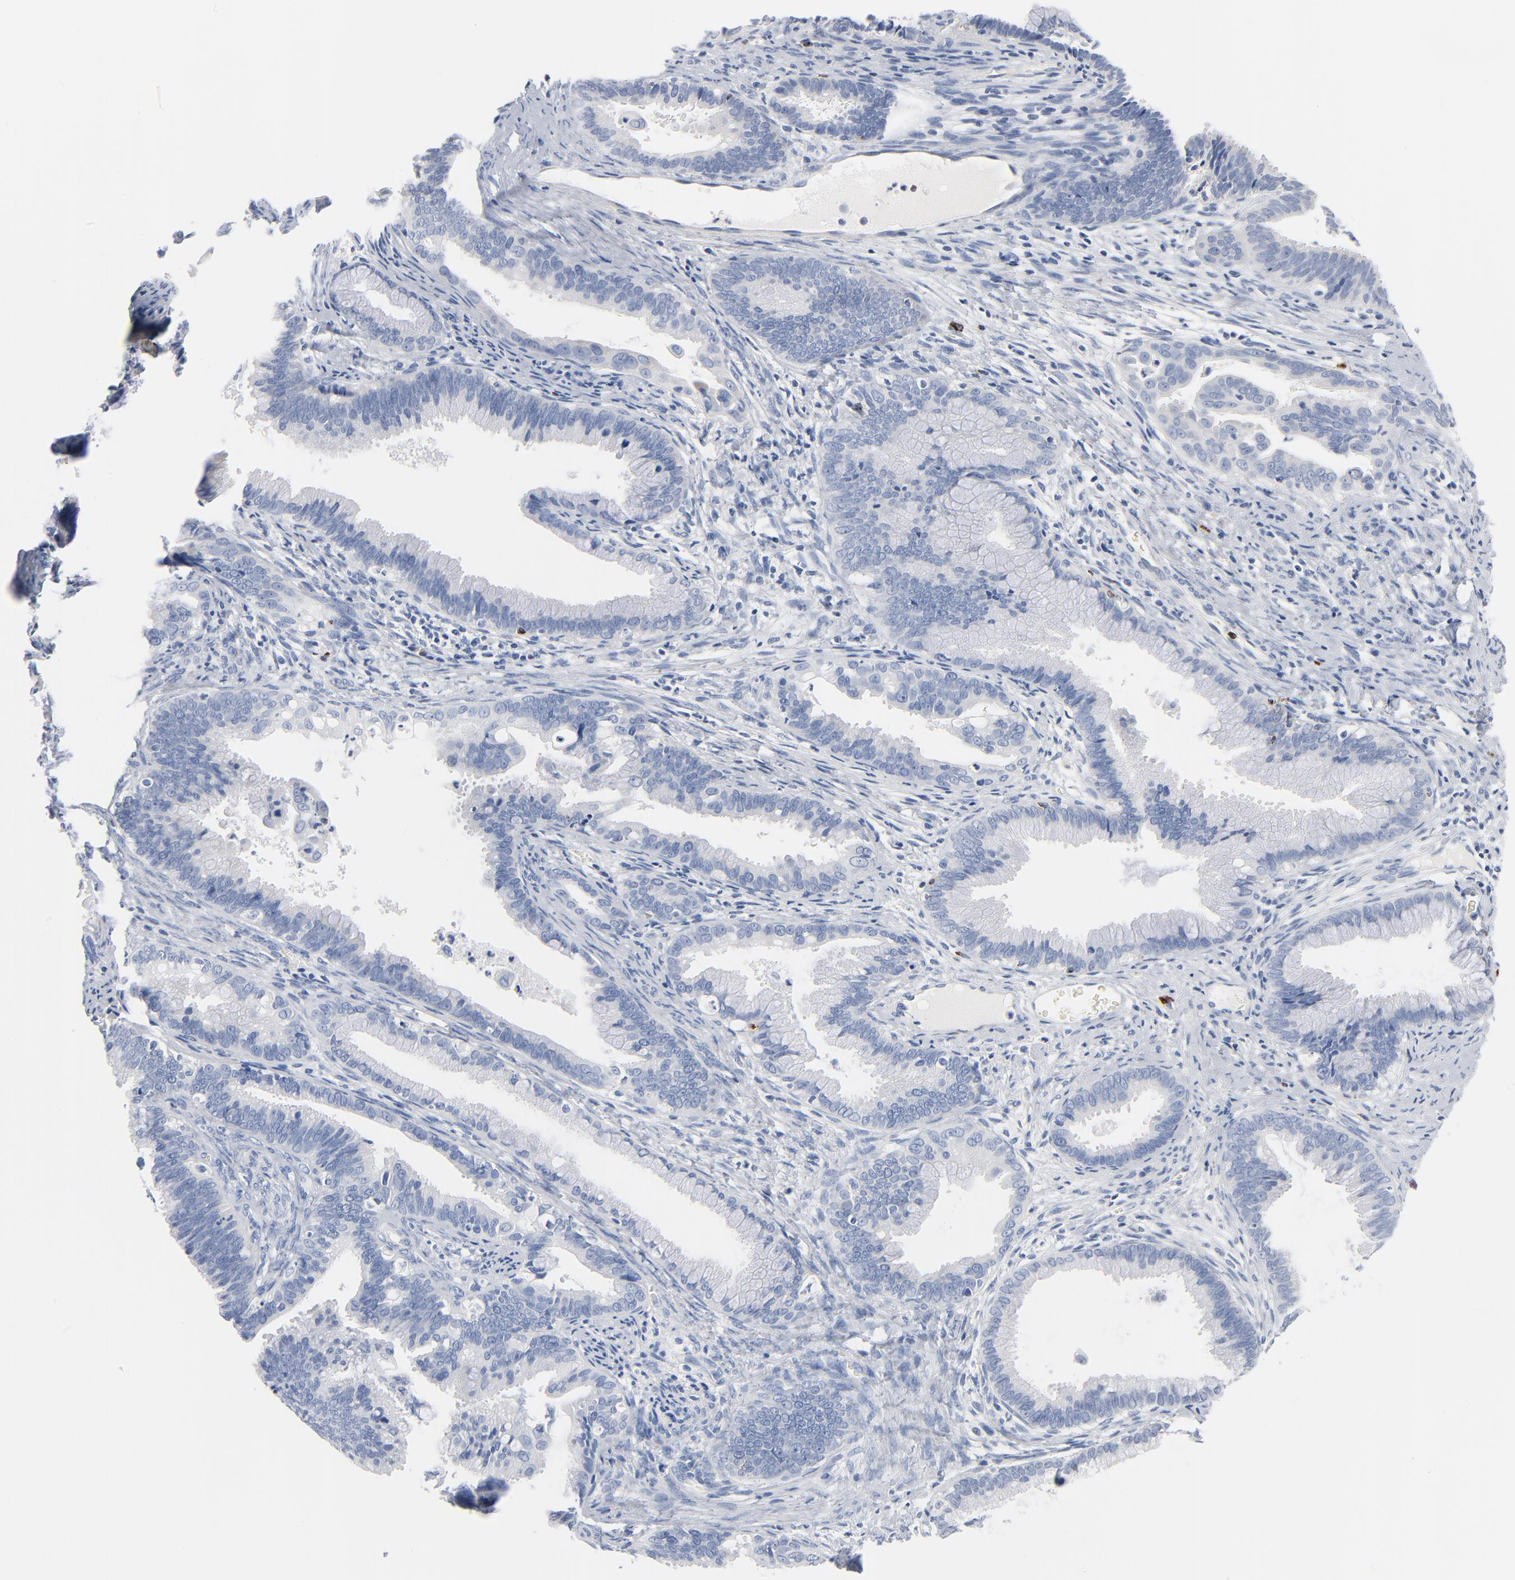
{"staining": {"intensity": "negative", "quantity": "none", "location": "none"}, "tissue": "cervical cancer", "cell_type": "Tumor cells", "image_type": "cancer", "snomed": [{"axis": "morphology", "description": "Adenocarcinoma, NOS"}, {"axis": "topography", "description": "Cervix"}], "caption": "This is a micrograph of immunohistochemistry staining of cervical cancer, which shows no positivity in tumor cells.", "gene": "GZMB", "patient": {"sex": "female", "age": 47}}